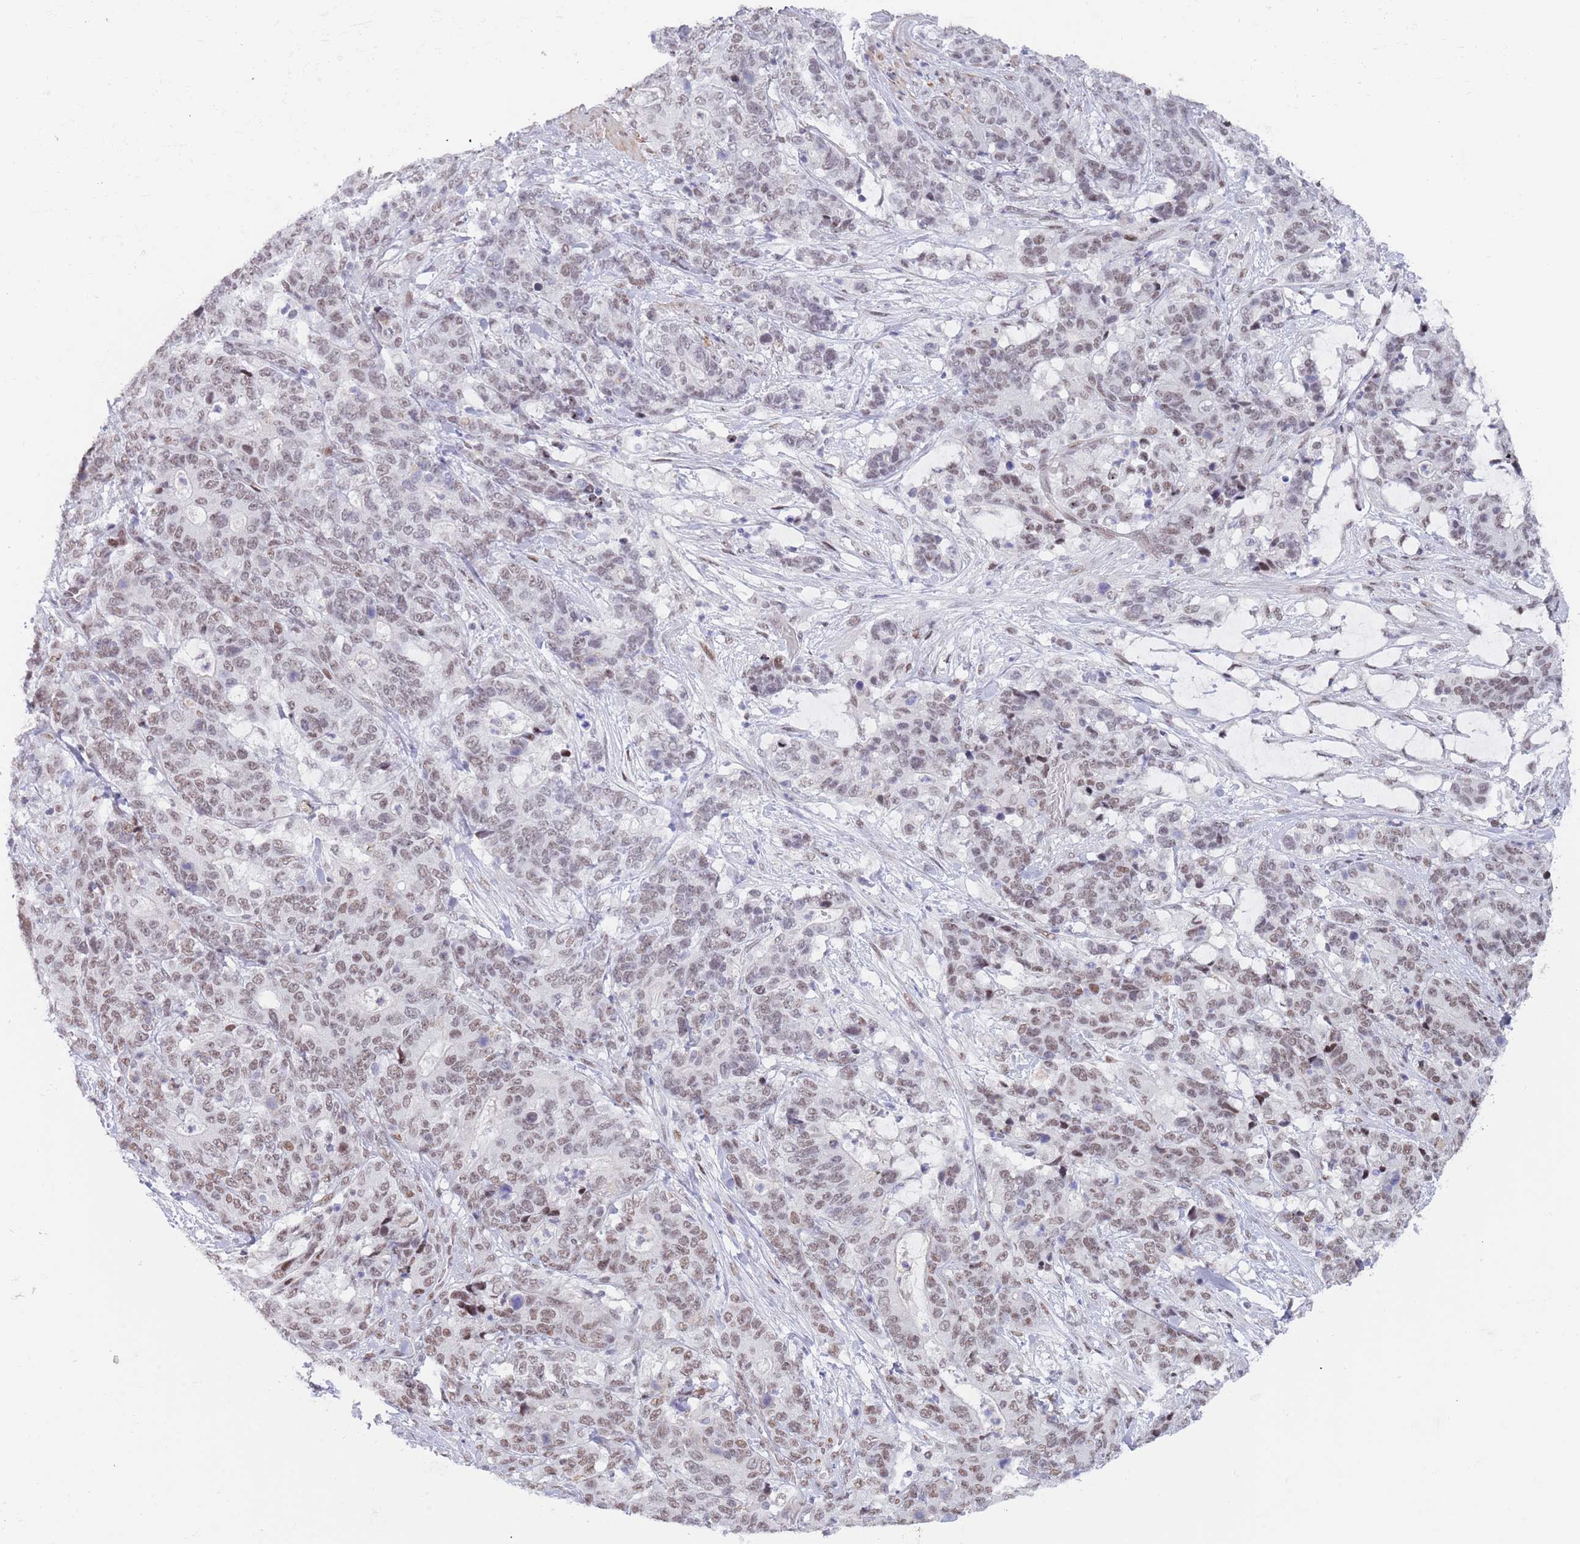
{"staining": {"intensity": "moderate", "quantity": ">75%", "location": "nuclear"}, "tissue": "stomach cancer", "cell_type": "Tumor cells", "image_type": "cancer", "snomed": [{"axis": "morphology", "description": "Normal tissue, NOS"}, {"axis": "morphology", "description": "Adenocarcinoma, NOS"}, {"axis": "topography", "description": "Stomach"}], "caption": "Human stomach cancer stained with a protein marker reveals moderate staining in tumor cells.", "gene": "ZNF382", "patient": {"sex": "female", "age": 64}}